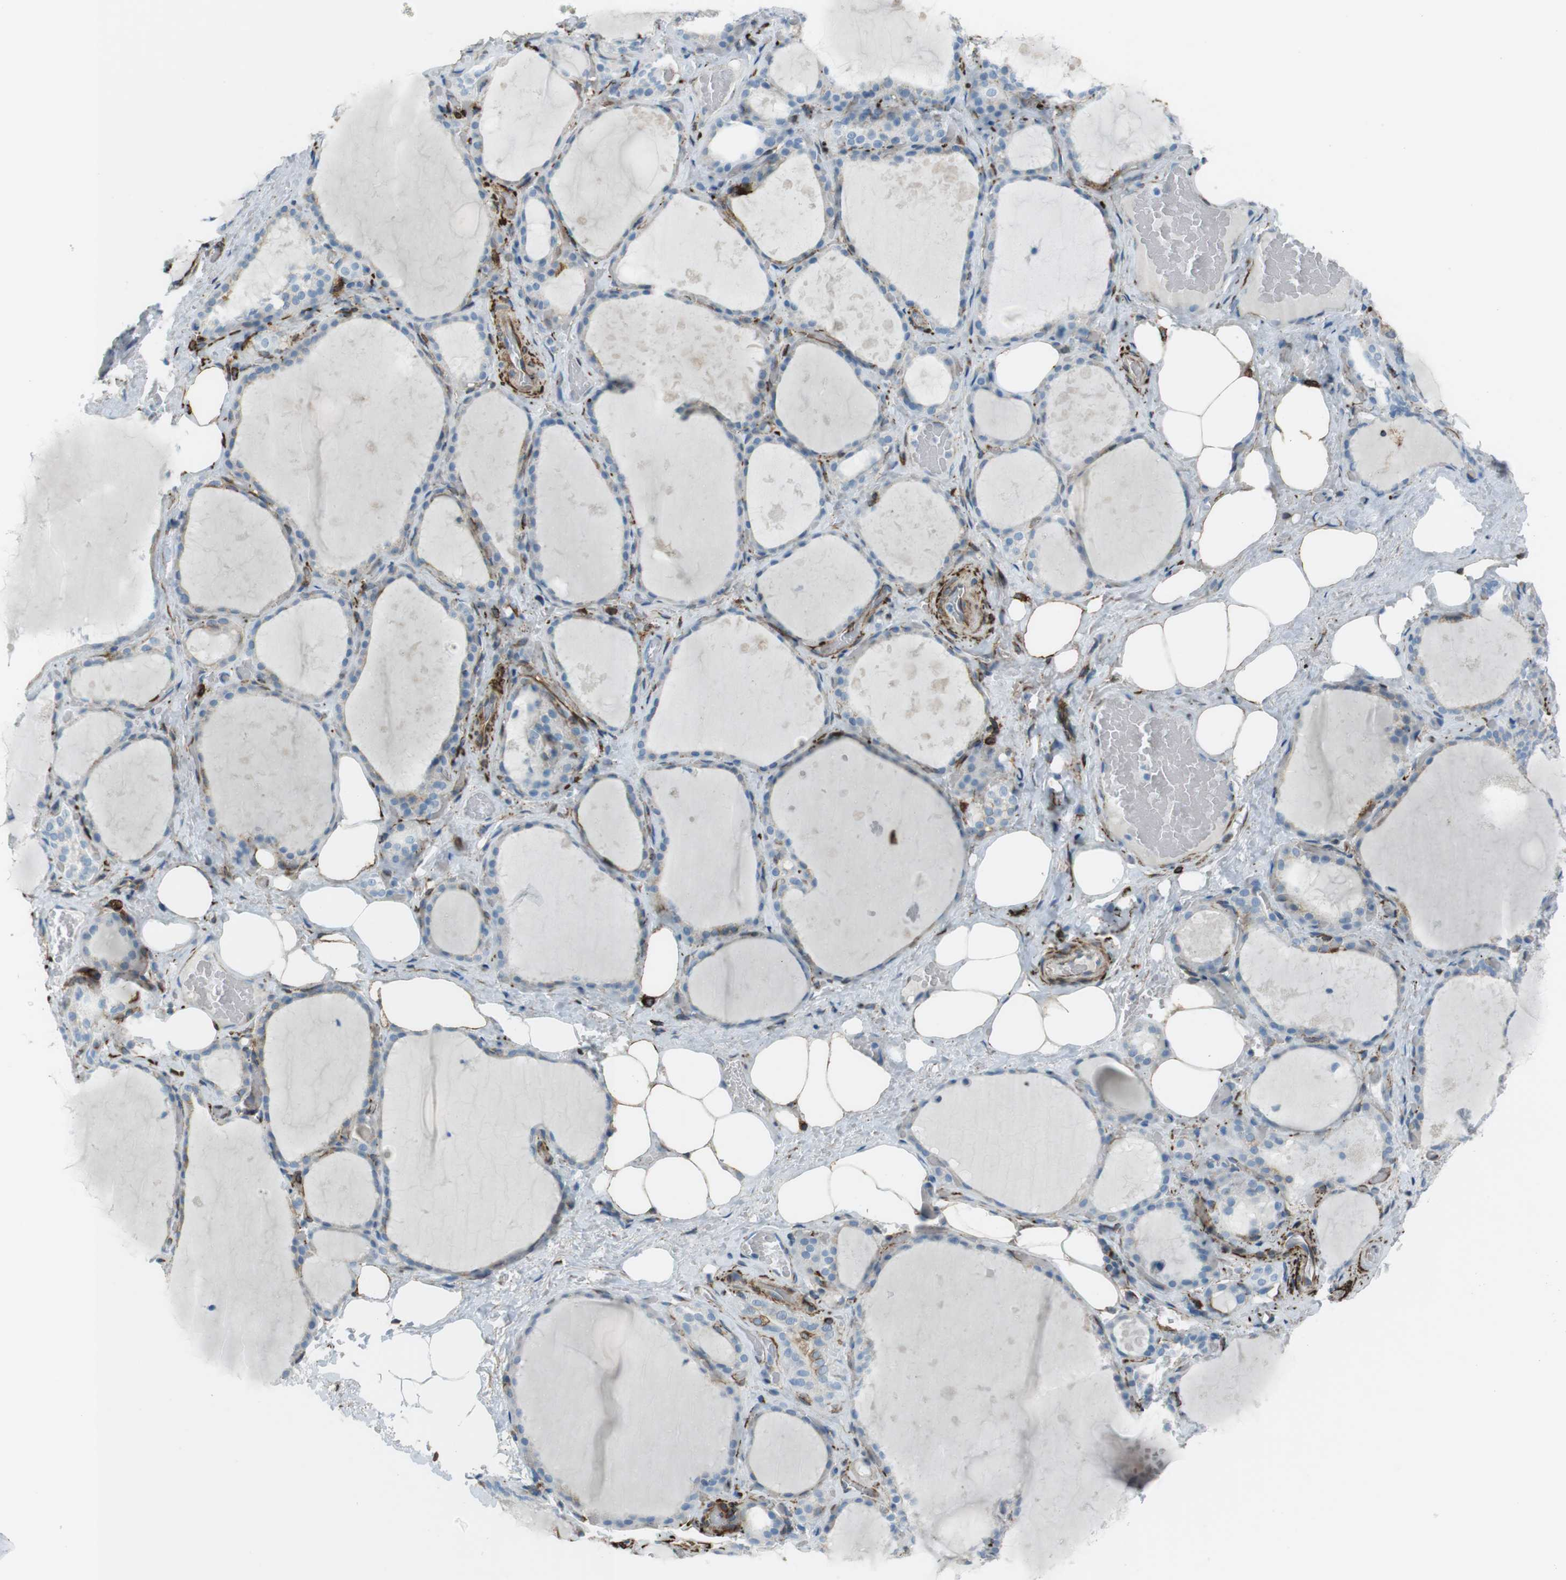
{"staining": {"intensity": "weak", "quantity": "<25%", "location": "cytoplasmic/membranous"}, "tissue": "thyroid gland", "cell_type": "Glandular cells", "image_type": "normal", "snomed": [{"axis": "morphology", "description": "Normal tissue, NOS"}, {"axis": "topography", "description": "Thyroid gland"}], "caption": "This micrograph is of normal thyroid gland stained with immunohistochemistry (IHC) to label a protein in brown with the nuclei are counter-stained blue. There is no expression in glandular cells.", "gene": "TUBB2A", "patient": {"sex": "male", "age": 61}}